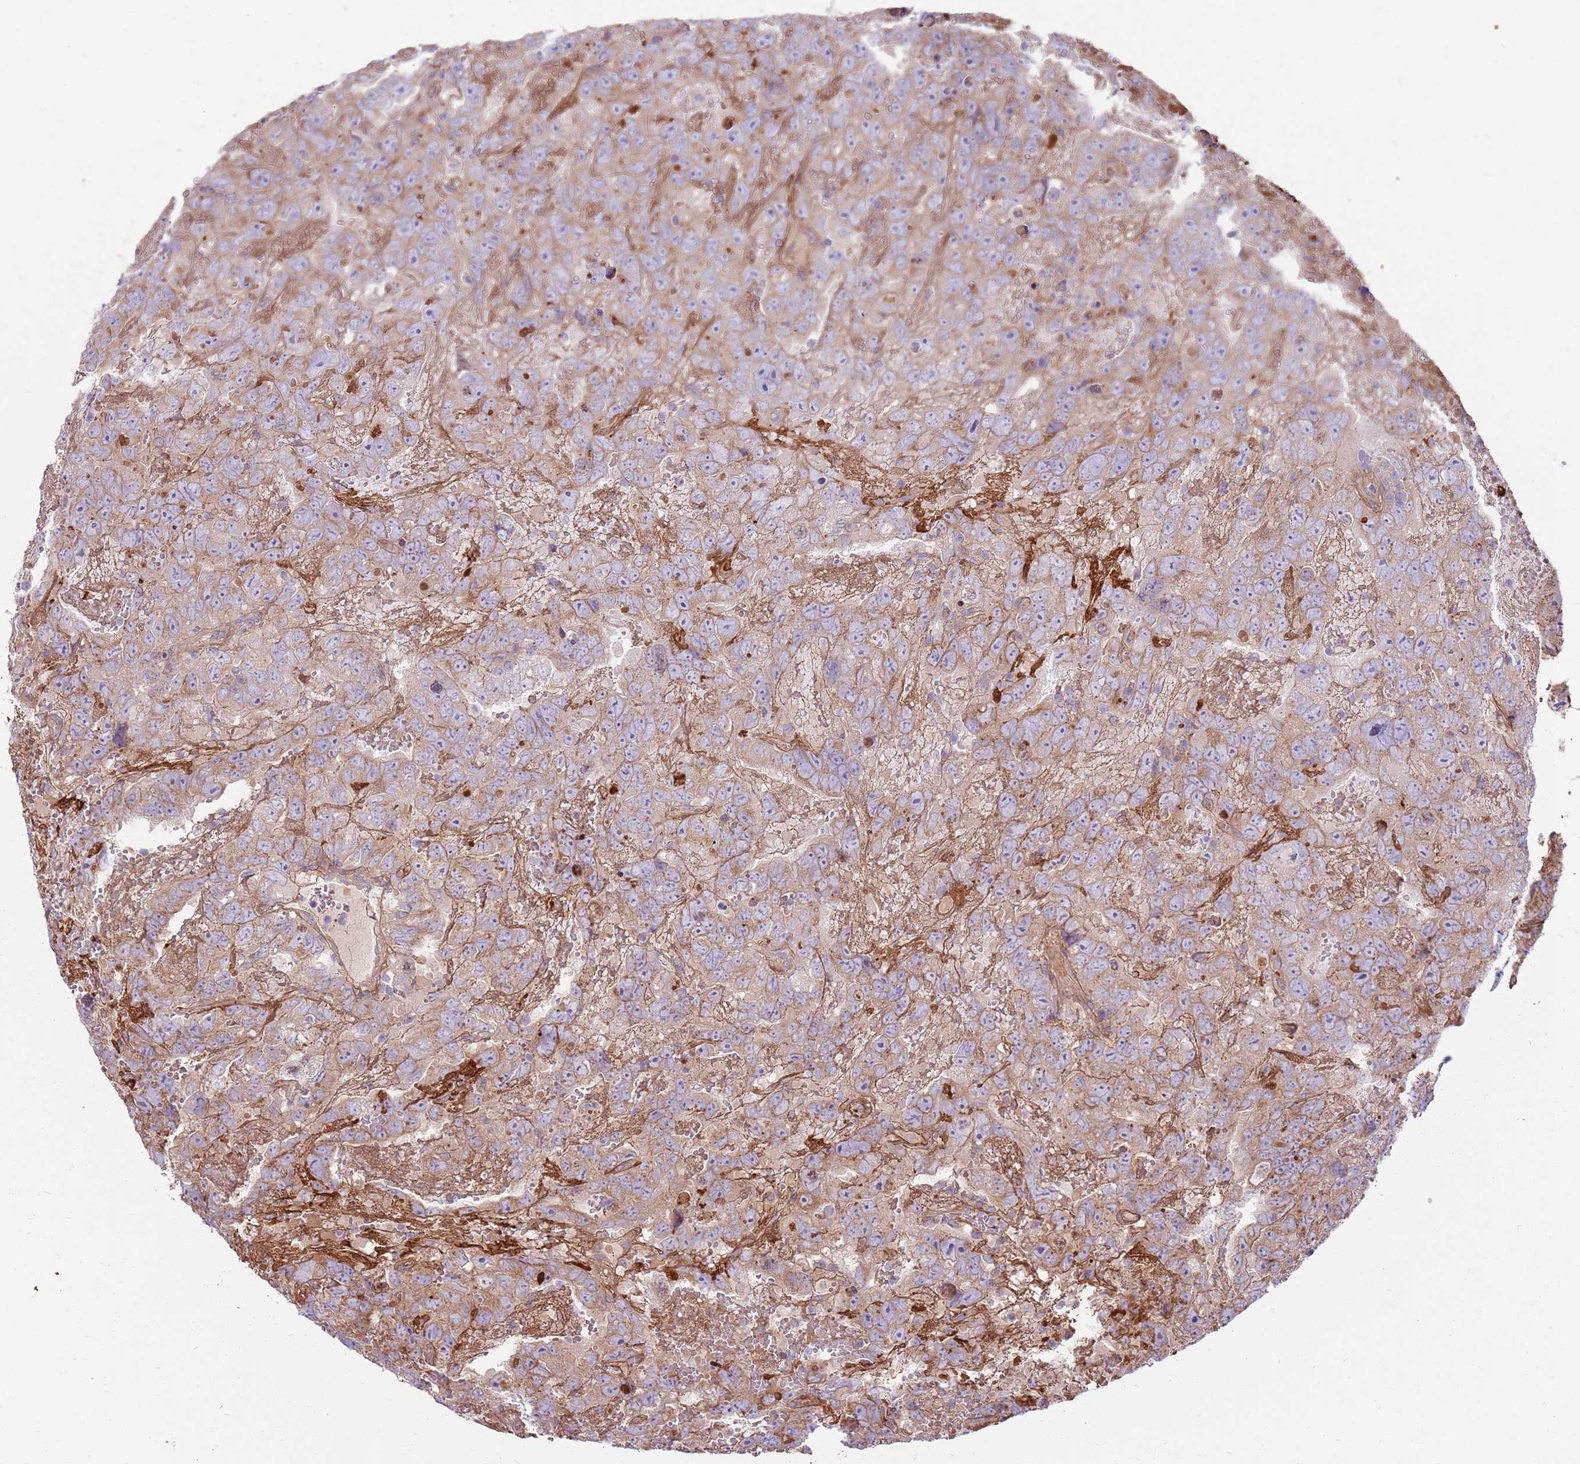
{"staining": {"intensity": "weak", "quantity": ">75%", "location": "cytoplasmic/membranous"}, "tissue": "testis cancer", "cell_type": "Tumor cells", "image_type": "cancer", "snomed": [{"axis": "morphology", "description": "Carcinoma, Embryonal, NOS"}, {"axis": "topography", "description": "Testis"}], "caption": "The micrograph exhibits staining of embryonal carcinoma (testis), revealing weak cytoplasmic/membranous protein expression (brown color) within tumor cells. (DAB IHC, brown staining for protein, blue staining for nuclei).", "gene": "EMC1", "patient": {"sex": "male", "age": 45}}